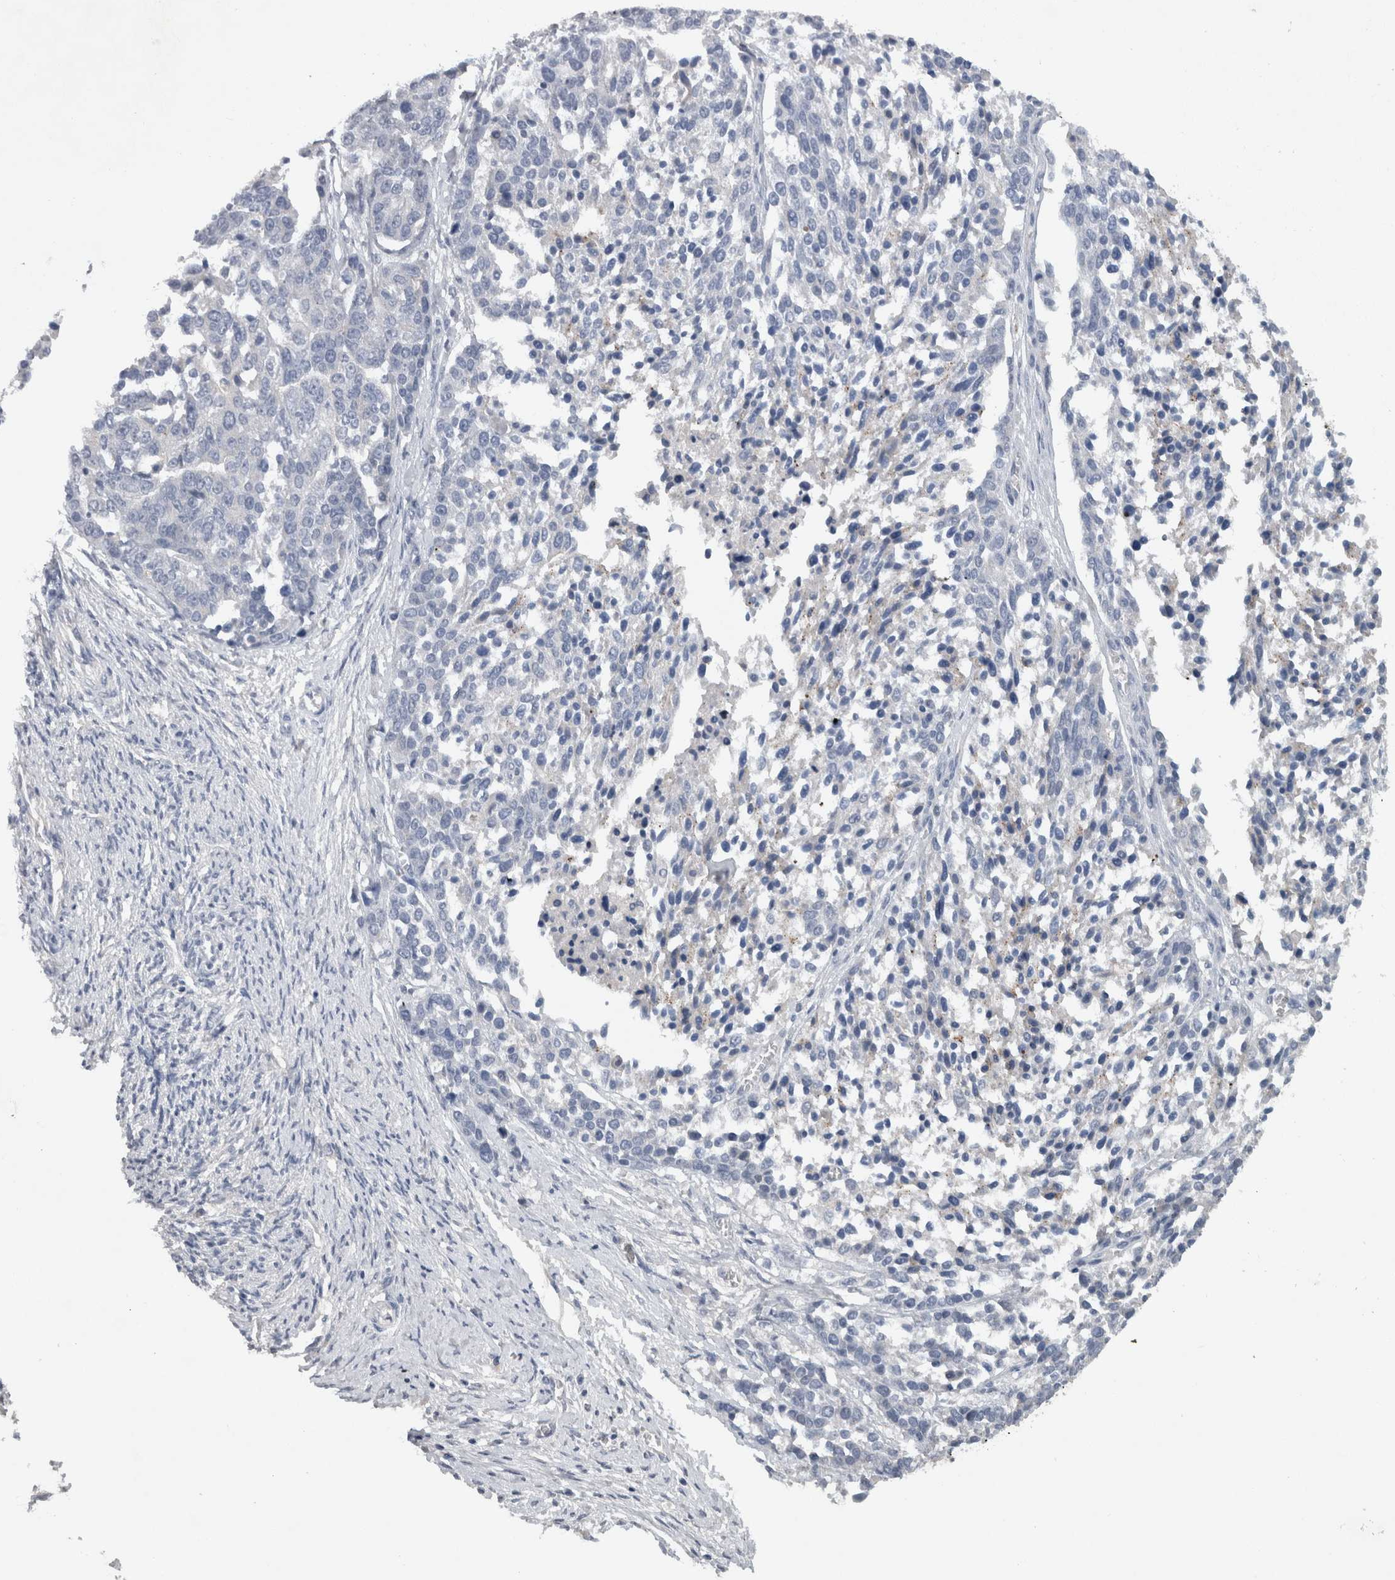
{"staining": {"intensity": "negative", "quantity": "none", "location": "none"}, "tissue": "ovarian cancer", "cell_type": "Tumor cells", "image_type": "cancer", "snomed": [{"axis": "morphology", "description": "Cystadenocarcinoma, serous, NOS"}, {"axis": "topography", "description": "Ovary"}], "caption": "There is no significant positivity in tumor cells of ovarian serous cystadenocarcinoma.", "gene": "HEXD", "patient": {"sex": "female", "age": 44}}